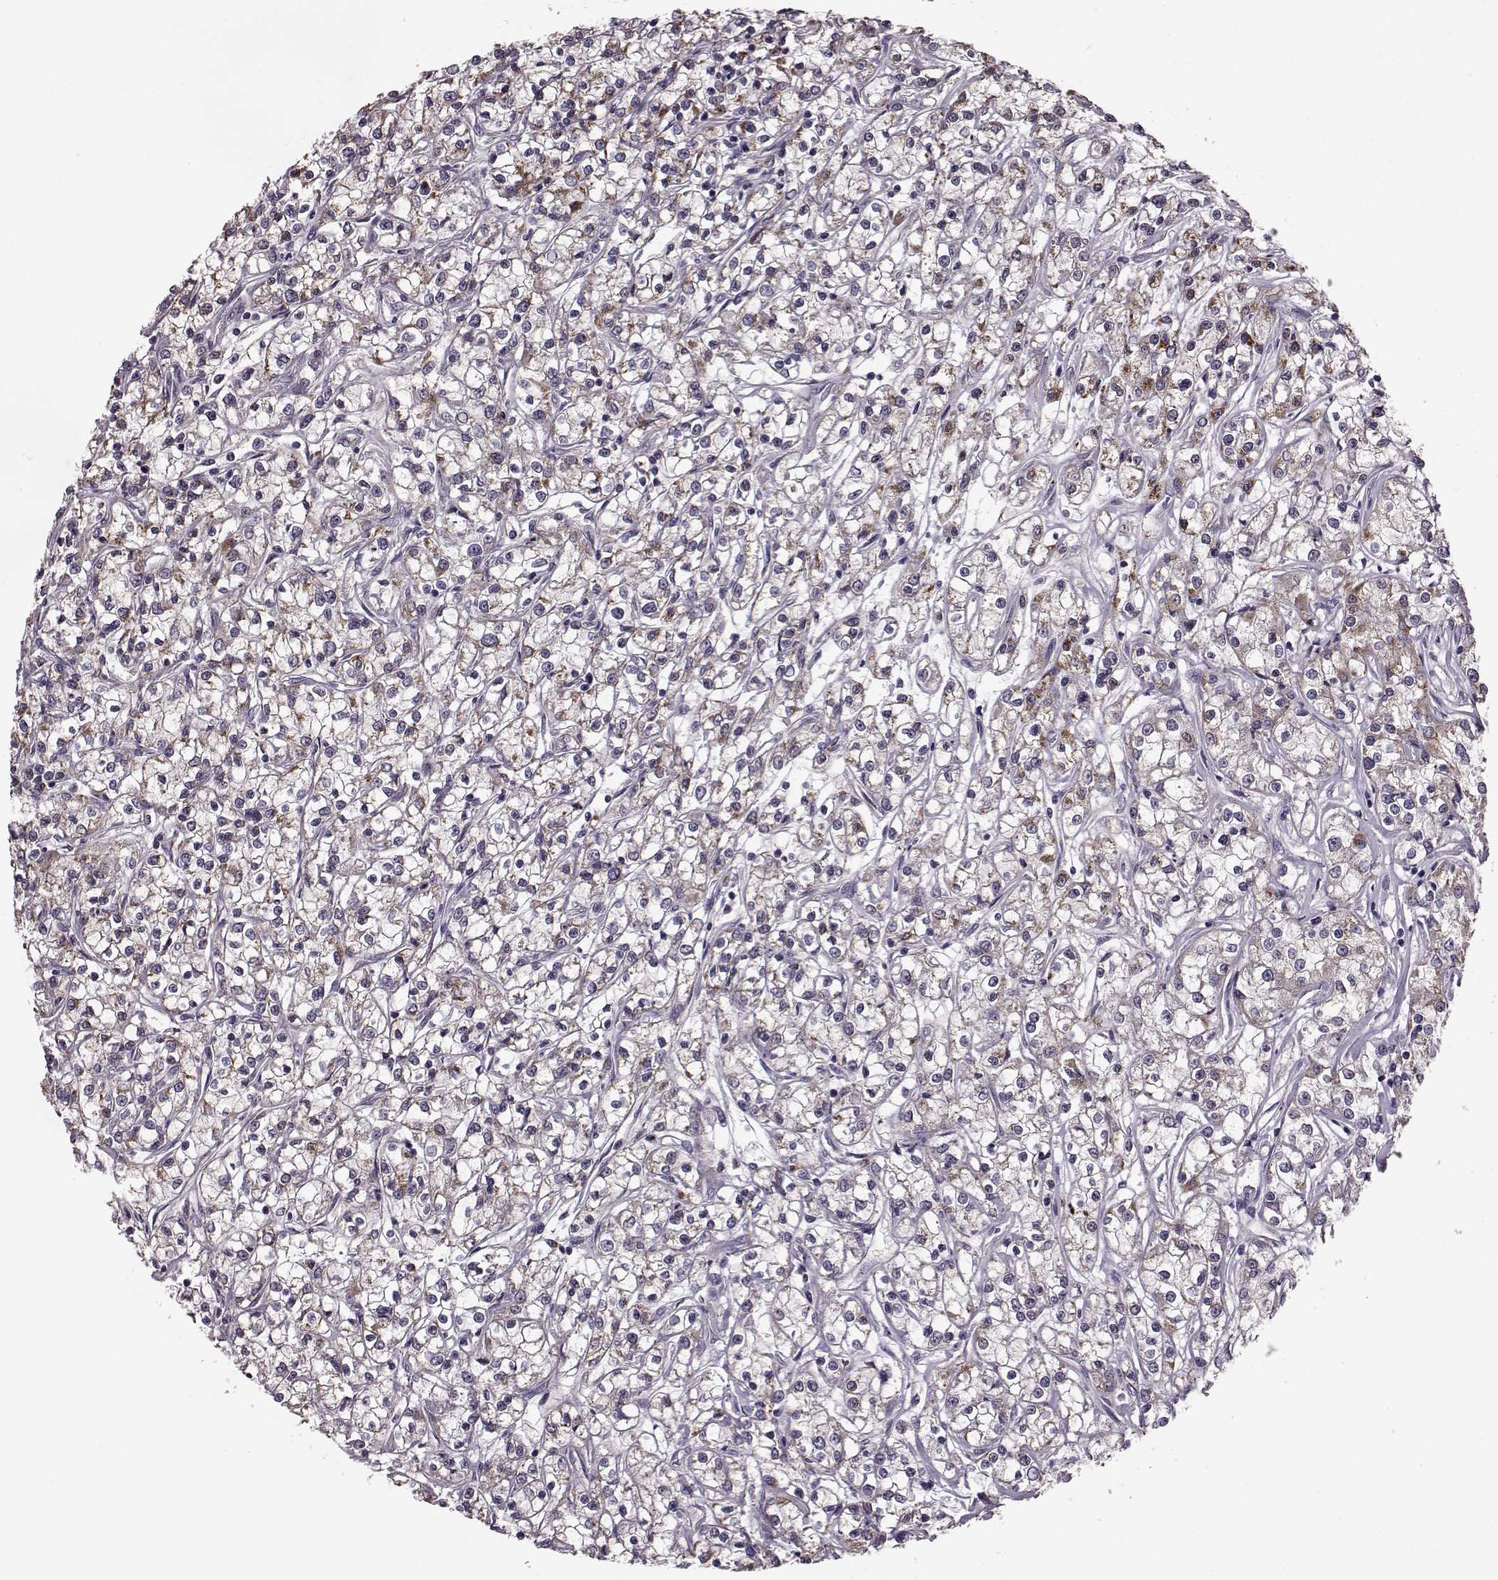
{"staining": {"intensity": "moderate", "quantity": "25%-75%", "location": "cytoplasmic/membranous"}, "tissue": "renal cancer", "cell_type": "Tumor cells", "image_type": "cancer", "snomed": [{"axis": "morphology", "description": "Adenocarcinoma, NOS"}, {"axis": "topography", "description": "Kidney"}], "caption": "Adenocarcinoma (renal) stained with a brown dye exhibits moderate cytoplasmic/membranous positive expression in about 25%-75% of tumor cells.", "gene": "PUDP", "patient": {"sex": "female", "age": 59}}